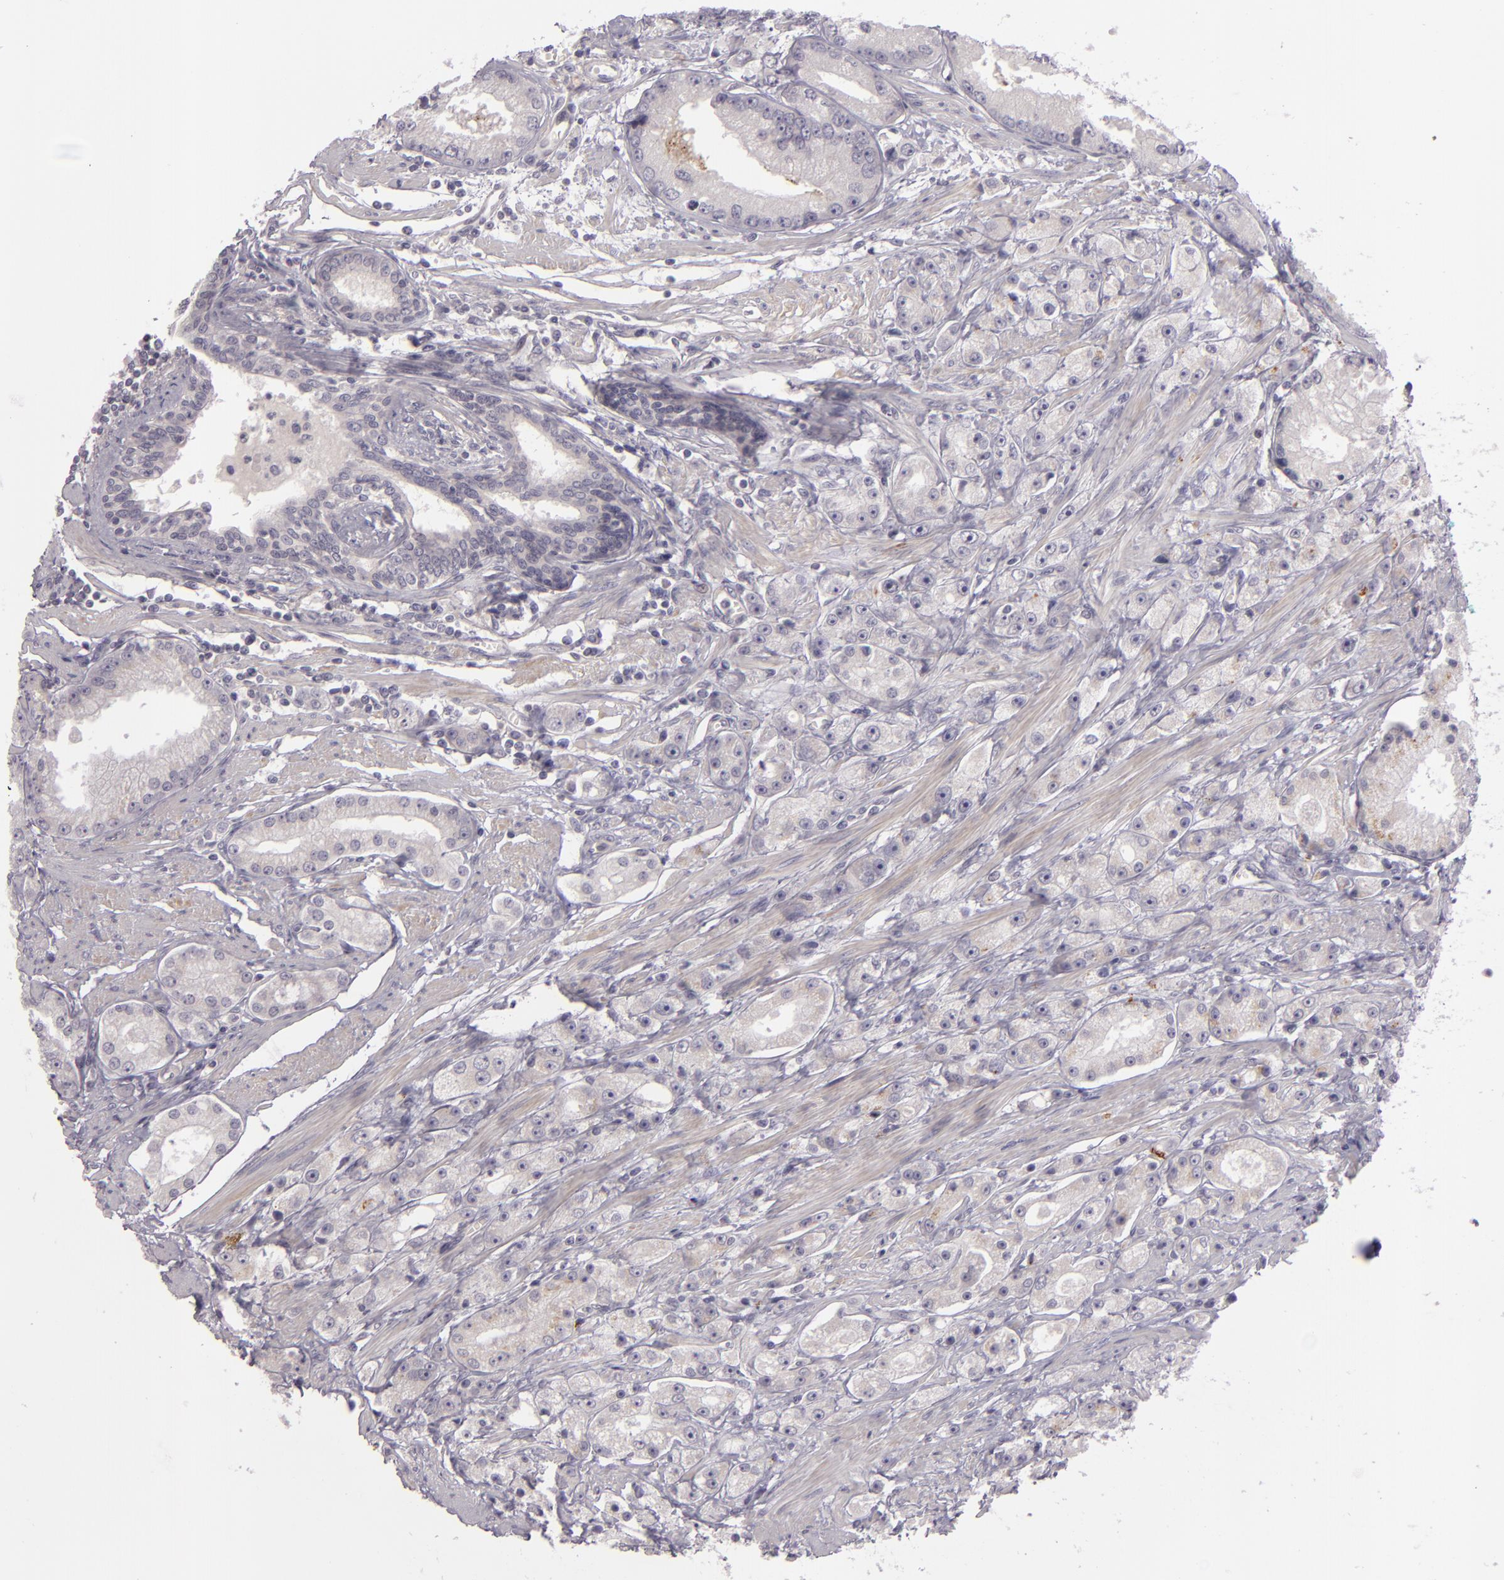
{"staining": {"intensity": "weak", "quantity": "<25%", "location": "cytoplasmic/membranous"}, "tissue": "prostate cancer", "cell_type": "Tumor cells", "image_type": "cancer", "snomed": [{"axis": "morphology", "description": "Adenocarcinoma, Medium grade"}, {"axis": "topography", "description": "Prostate"}], "caption": "A histopathology image of prostate cancer (medium-grade adenocarcinoma) stained for a protein exhibits no brown staining in tumor cells.", "gene": "EGFL6", "patient": {"sex": "male", "age": 72}}